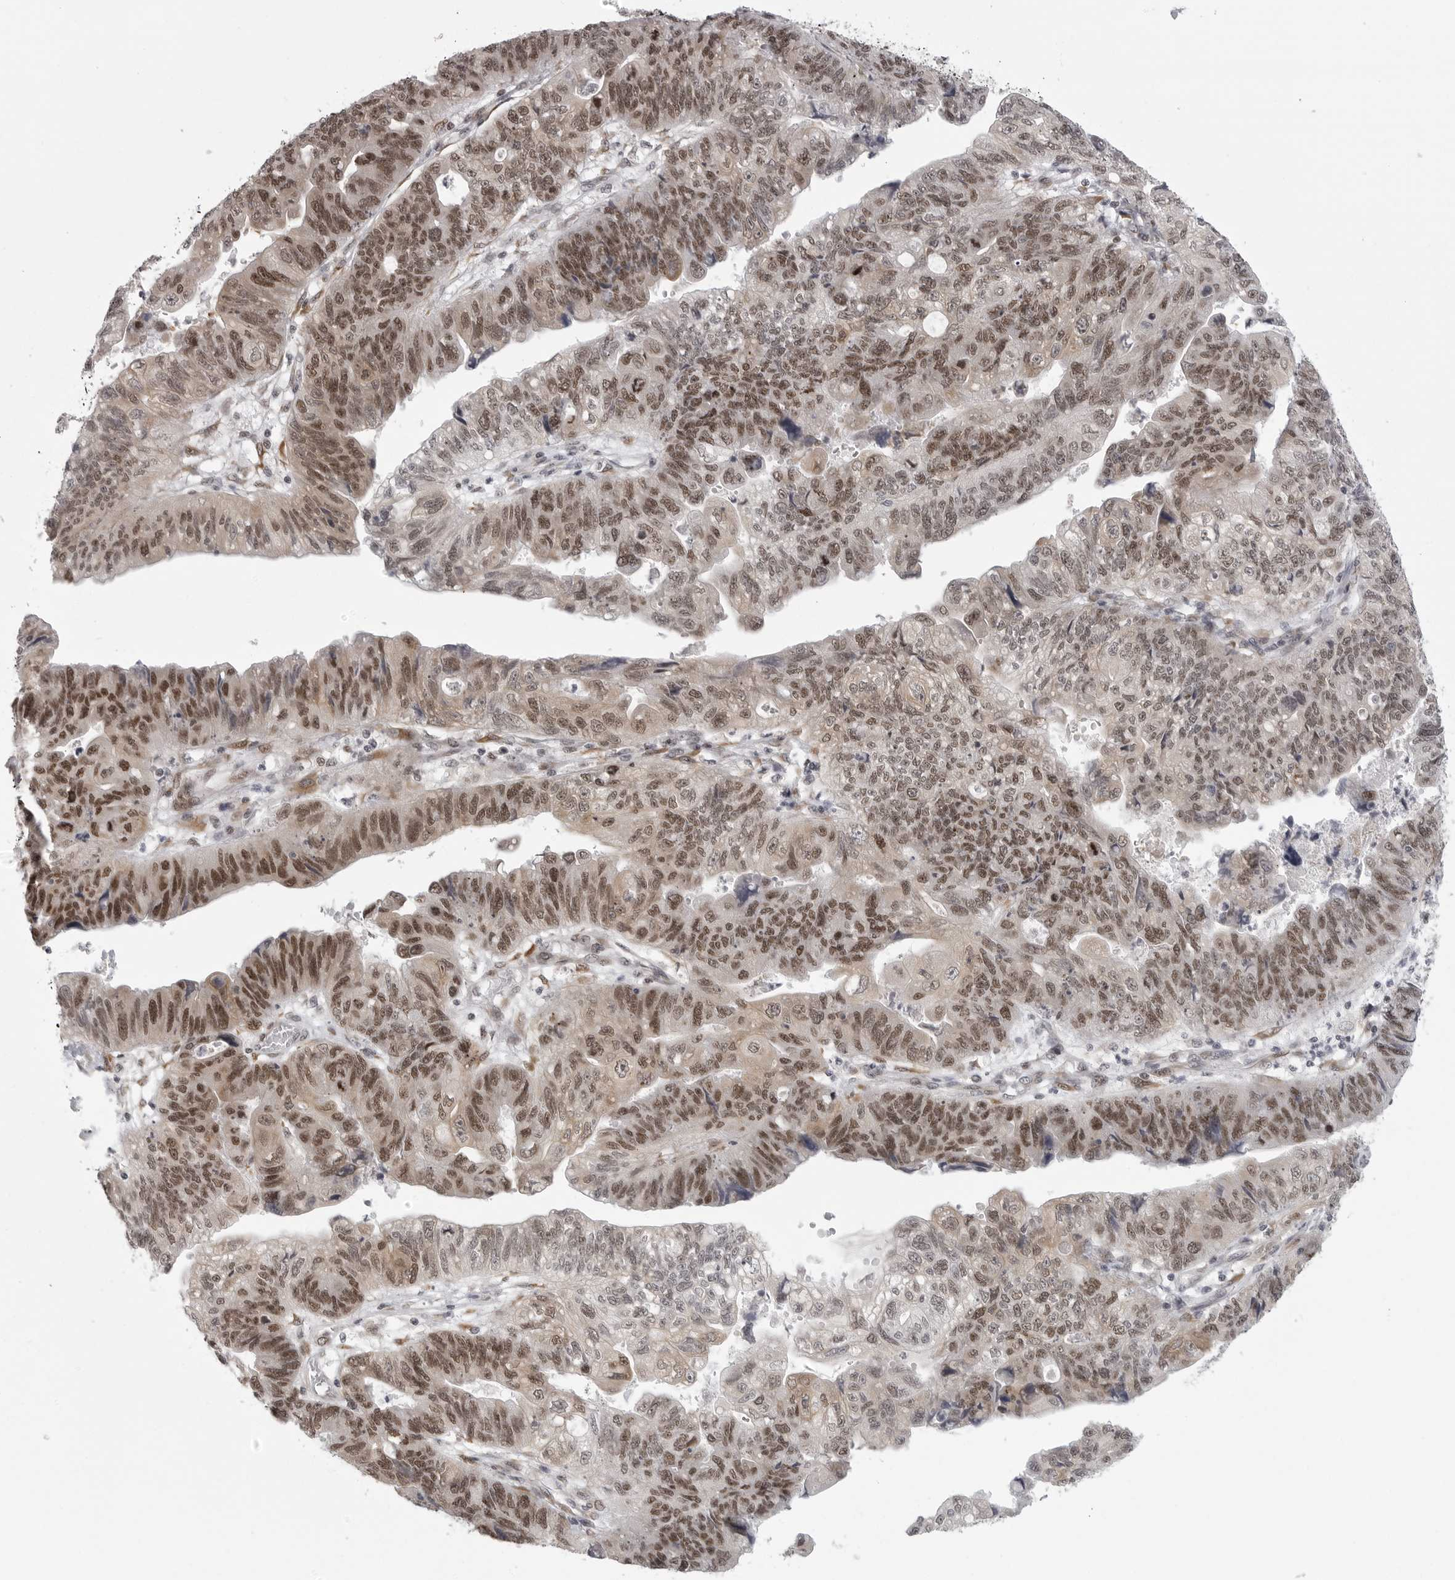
{"staining": {"intensity": "moderate", "quantity": ">75%", "location": "nuclear"}, "tissue": "stomach cancer", "cell_type": "Tumor cells", "image_type": "cancer", "snomed": [{"axis": "morphology", "description": "Adenocarcinoma, NOS"}, {"axis": "topography", "description": "Stomach"}], "caption": "This image shows immunohistochemistry (IHC) staining of stomach adenocarcinoma, with medium moderate nuclear positivity in about >75% of tumor cells.", "gene": "PRDM10", "patient": {"sex": "male", "age": 59}}